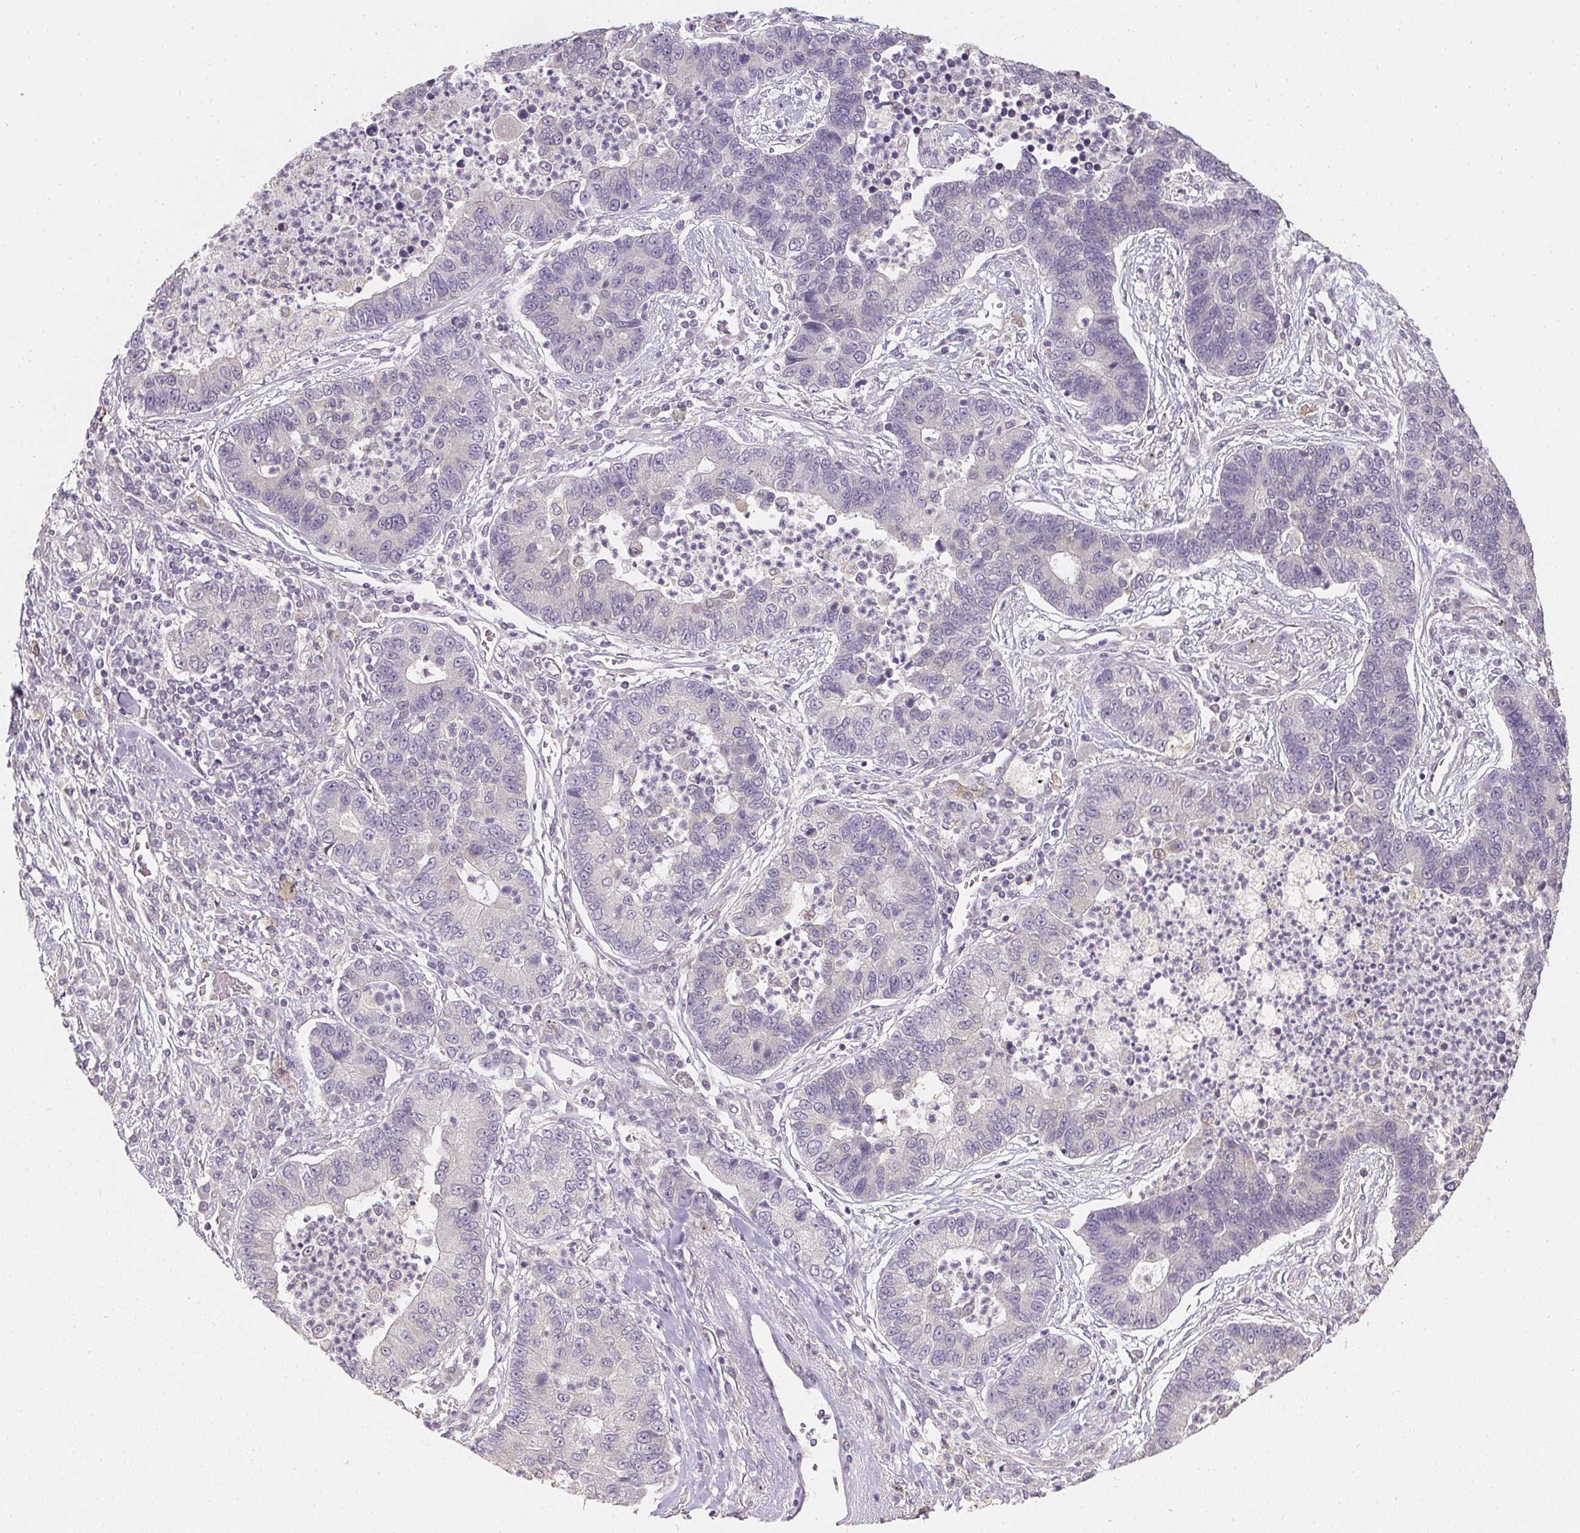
{"staining": {"intensity": "negative", "quantity": "none", "location": "none"}, "tissue": "lung cancer", "cell_type": "Tumor cells", "image_type": "cancer", "snomed": [{"axis": "morphology", "description": "Adenocarcinoma, NOS"}, {"axis": "topography", "description": "Lung"}], "caption": "There is no significant expression in tumor cells of lung cancer.", "gene": "SOAT1", "patient": {"sex": "female", "age": 57}}